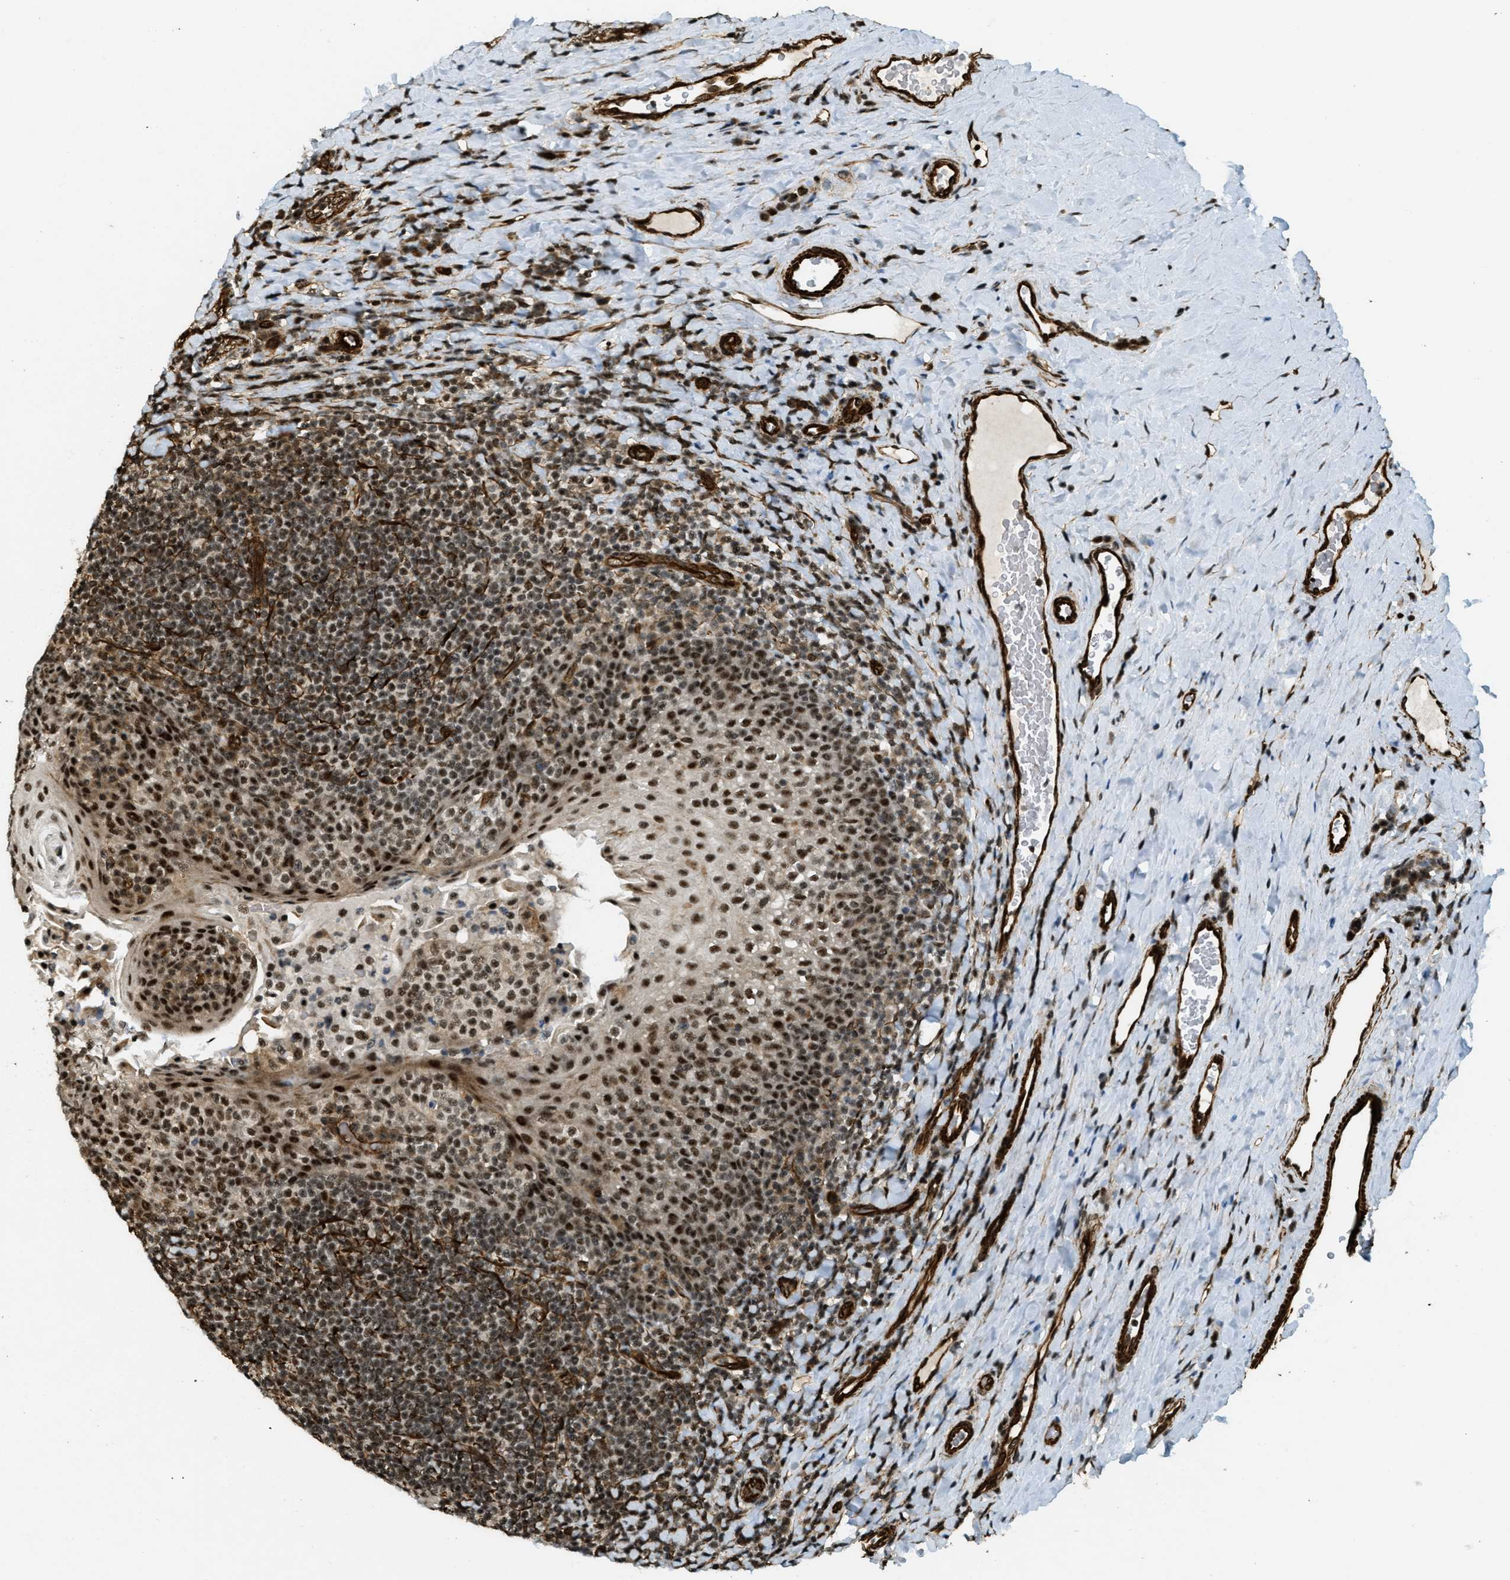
{"staining": {"intensity": "strong", "quantity": ">75%", "location": "nuclear"}, "tissue": "tonsil", "cell_type": "Germinal center cells", "image_type": "normal", "snomed": [{"axis": "morphology", "description": "Normal tissue, NOS"}, {"axis": "topography", "description": "Tonsil"}], "caption": "Germinal center cells reveal strong nuclear staining in about >75% of cells in normal tonsil. The staining was performed using DAB to visualize the protein expression in brown, while the nuclei were stained in blue with hematoxylin (Magnification: 20x).", "gene": "CFAP36", "patient": {"sex": "male", "age": 17}}